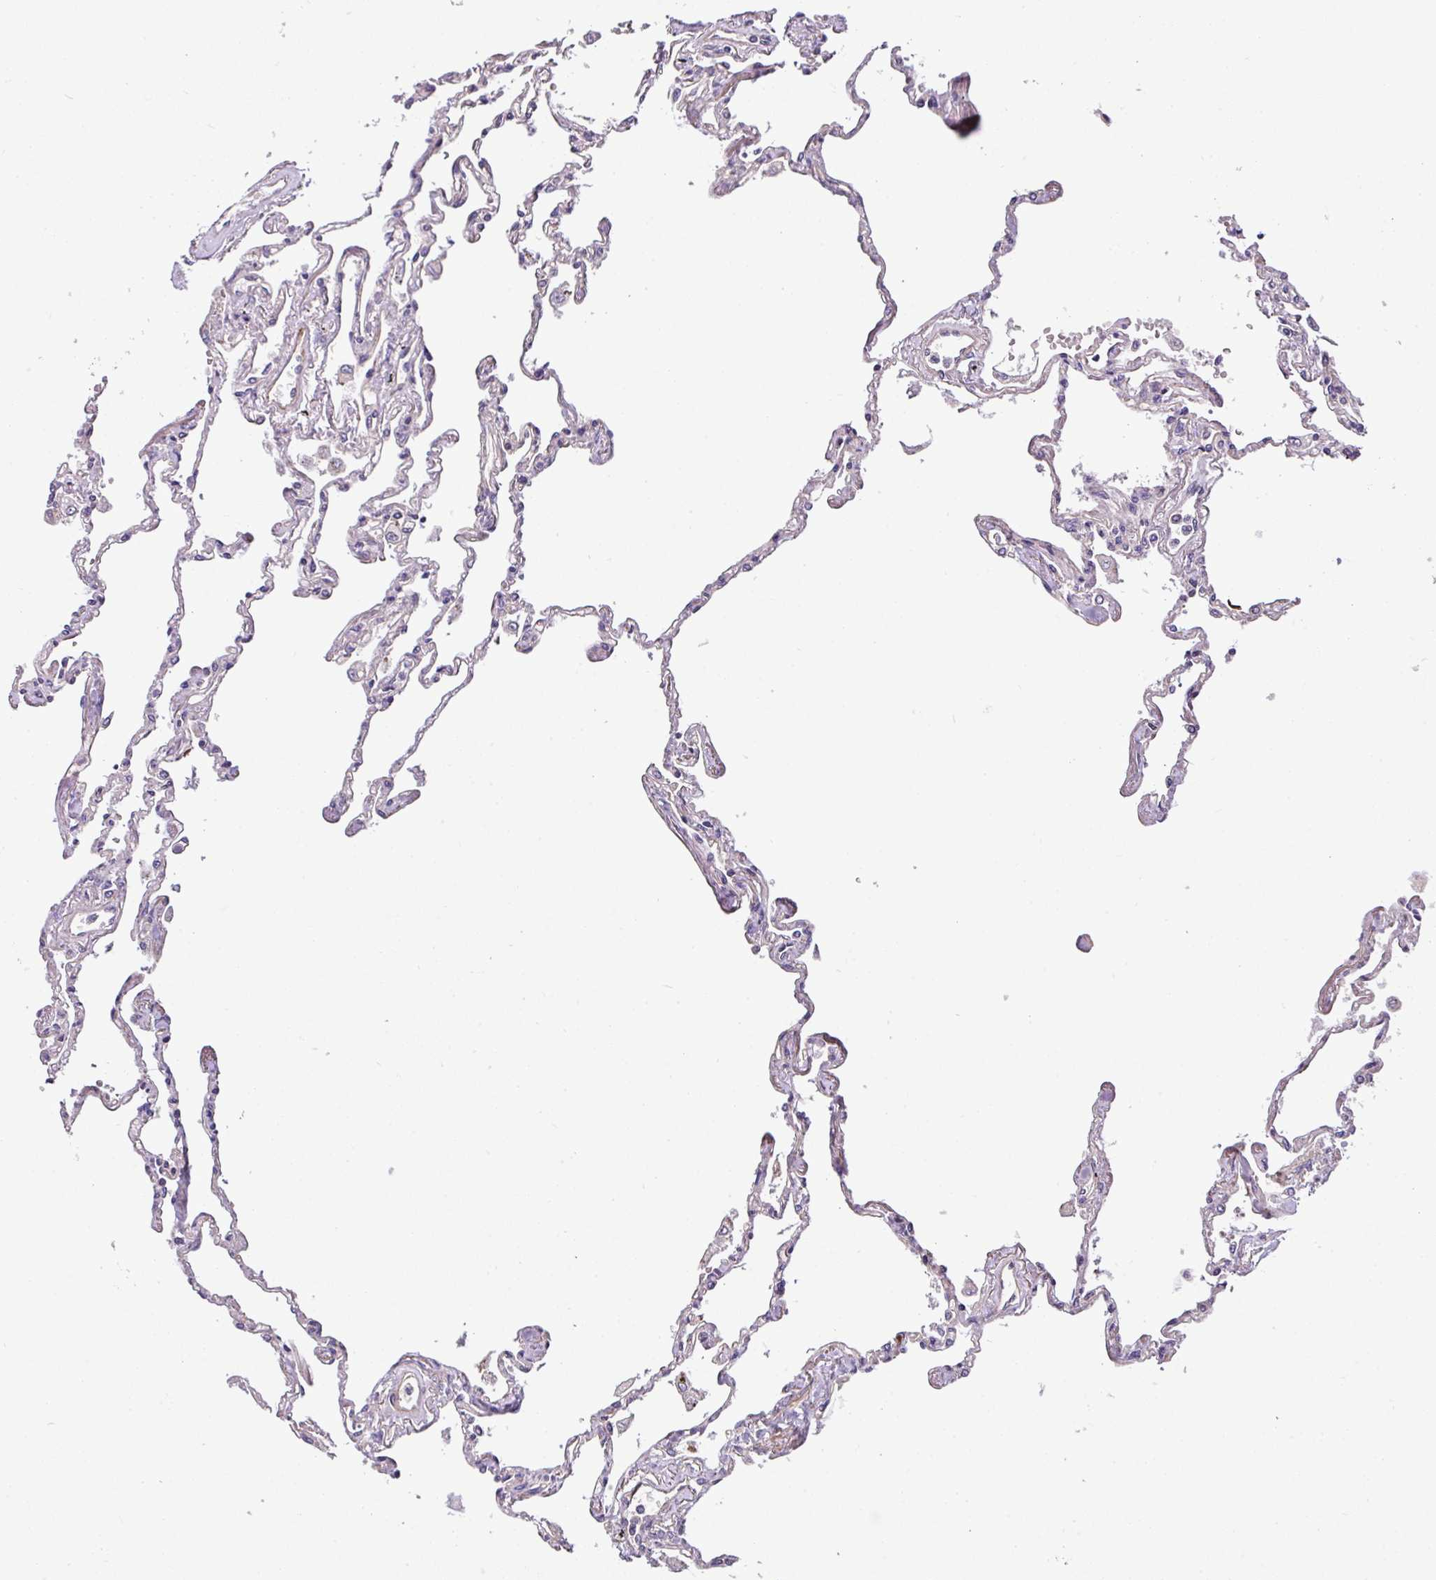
{"staining": {"intensity": "moderate", "quantity": "<25%", "location": "cytoplasmic/membranous"}, "tissue": "lung", "cell_type": "Alveolar cells", "image_type": "normal", "snomed": [{"axis": "morphology", "description": "Normal tissue, NOS"}, {"axis": "topography", "description": "Lung"}], "caption": "An image showing moderate cytoplasmic/membranous staining in approximately <25% of alveolar cells in normal lung, as visualized by brown immunohistochemical staining.", "gene": "CASS4", "patient": {"sex": "female", "age": 67}}